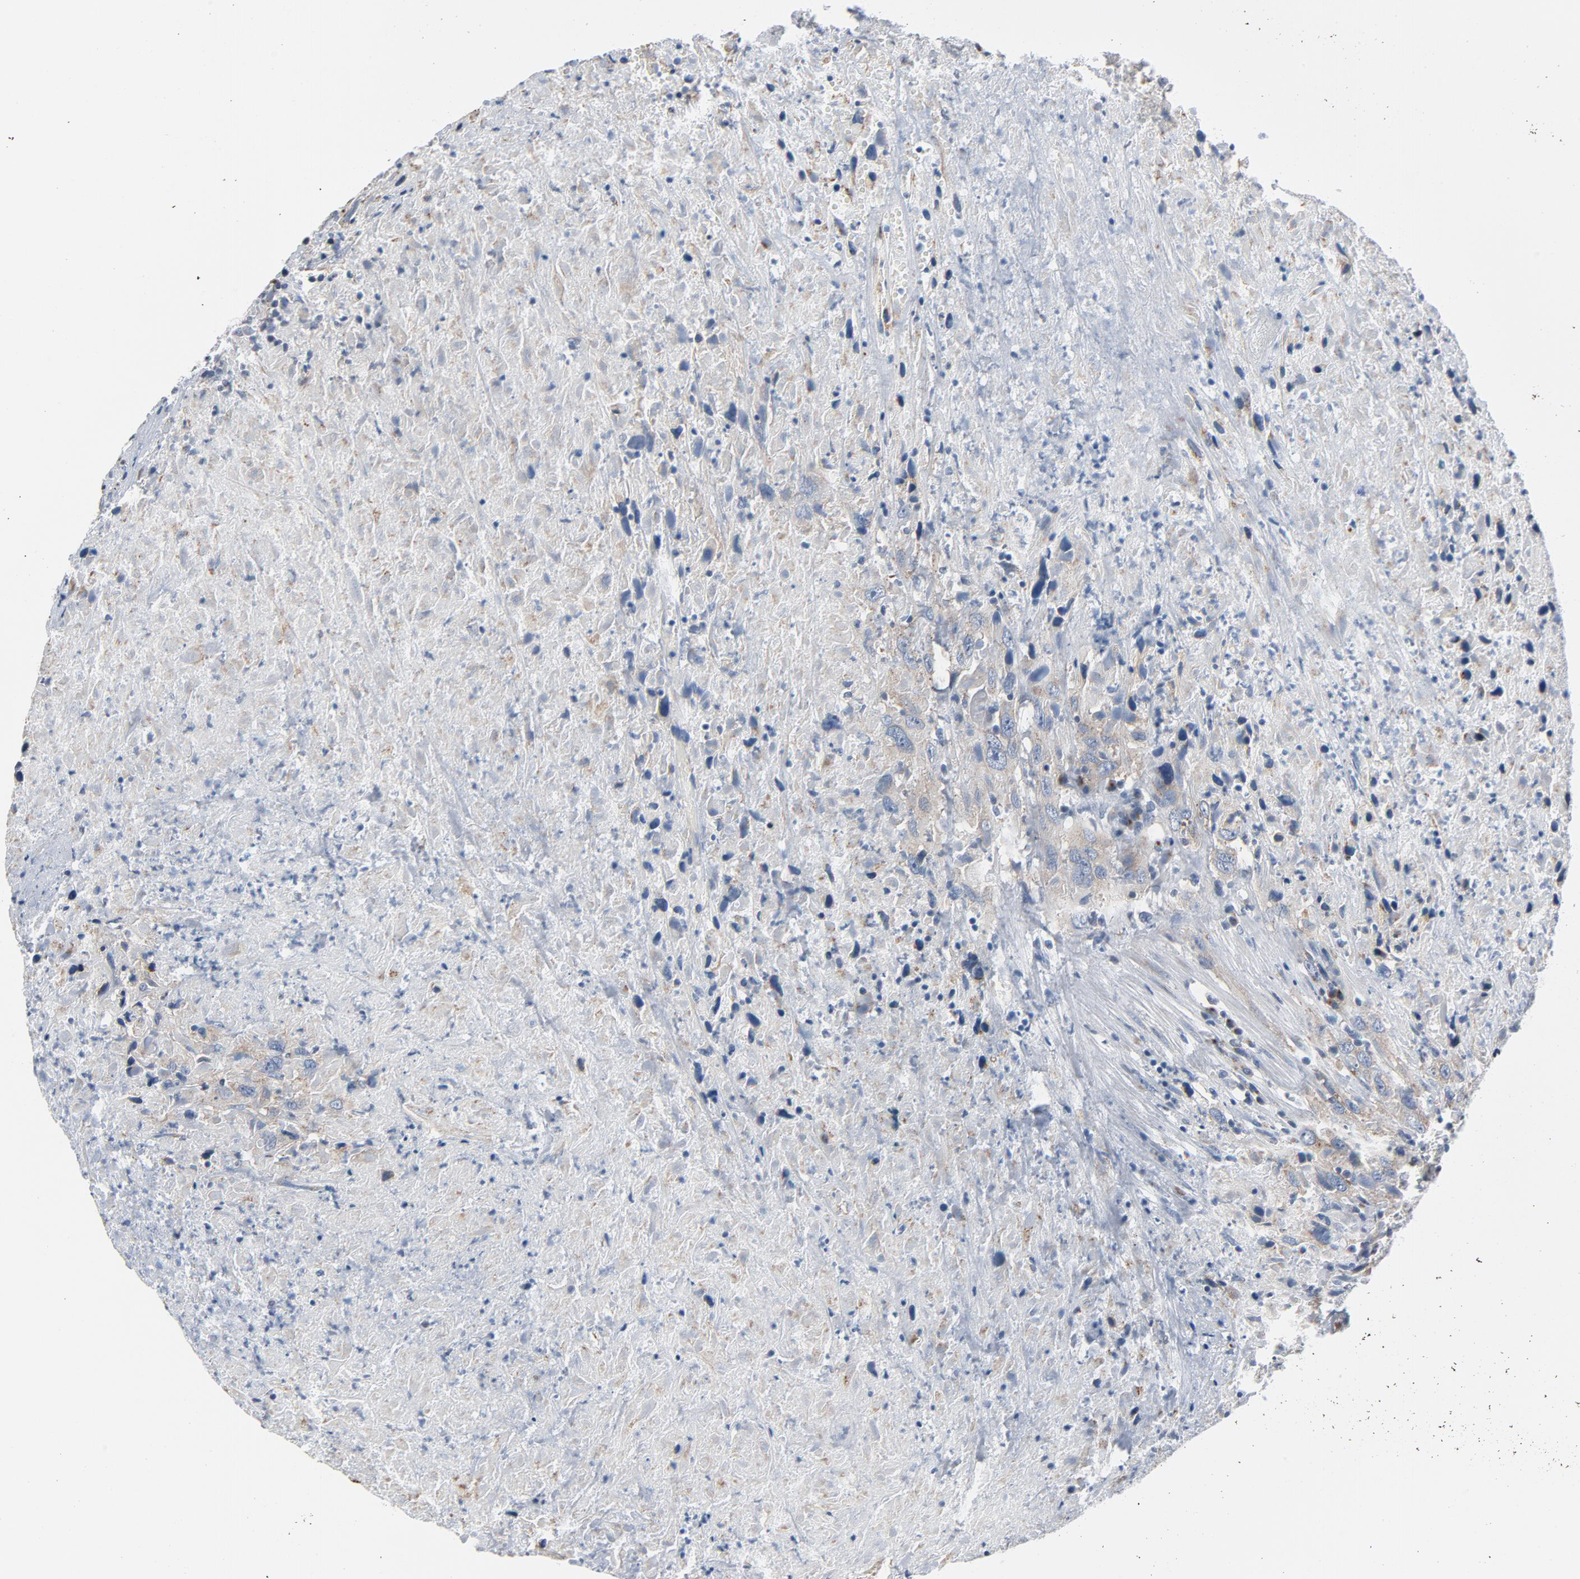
{"staining": {"intensity": "moderate", "quantity": ">75%", "location": "cytoplasmic/membranous"}, "tissue": "urothelial cancer", "cell_type": "Tumor cells", "image_type": "cancer", "snomed": [{"axis": "morphology", "description": "Urothelial carcinoma, High grade"}, {"axis": "topography", "description": "Urinary bladder"}], "caption": "Tumor cells demonstrate moderate cytoplasmic/membranous expression in approximately >75% of cells in high-grade urothelial carcinoma. (IHC, brightfield microscopy, high magnification).", "gene": "YIPF6", "patient": {"sex": "male", "age": 61}}